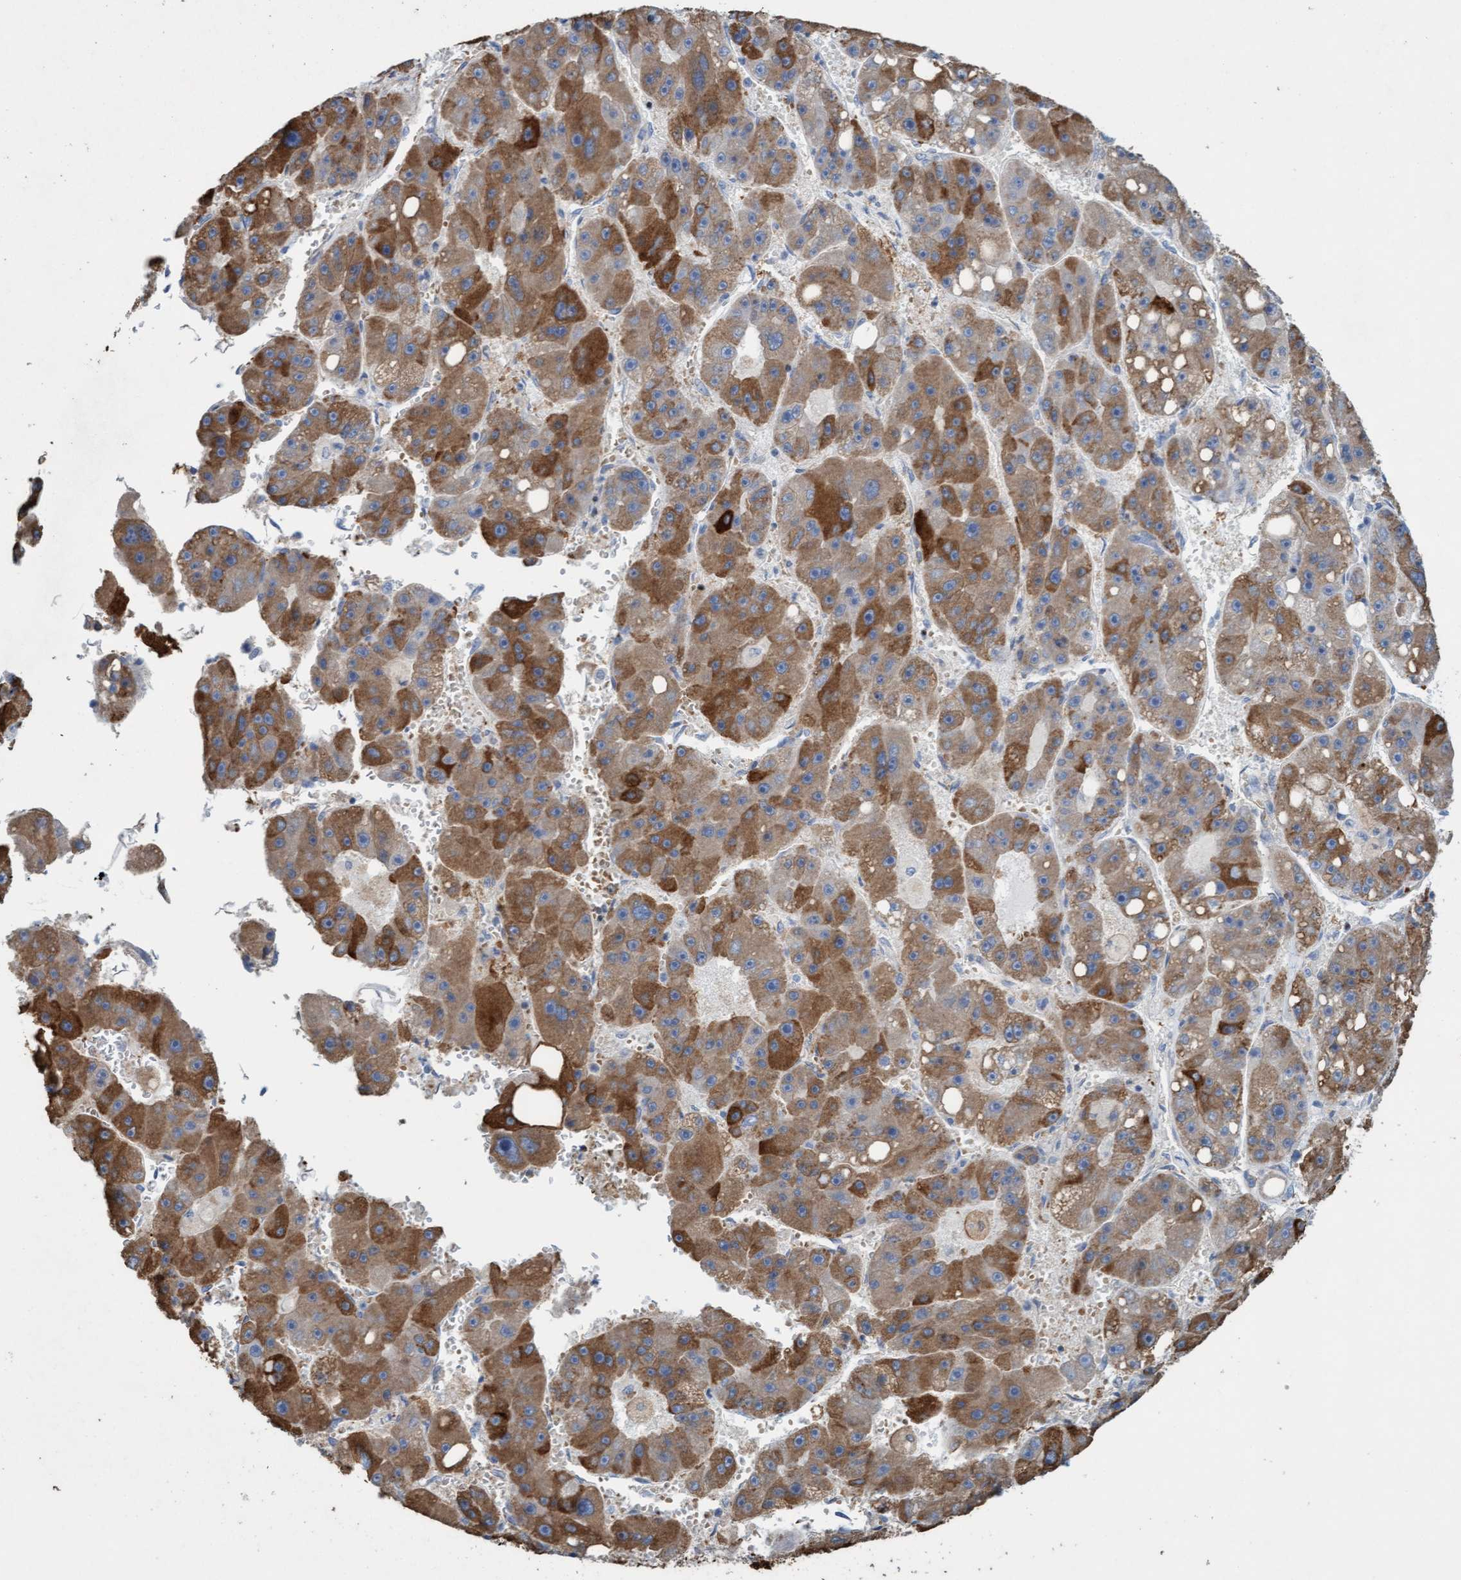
{"staining": {"intensity": "moderate", "quantity": ">75%", "location": "cytoplasmic/membranous"}, "tissue": "liver cancer", "cell_type": "Tumor cells", "image_type": "cancer", "snomed": [{"axis": "morphology", "description": "Carcinoma, Hepatocellular, NOS"}, {"axis": "topography", "description": "Liver"}], "caption": "Immunohistochemical staining of liver cancer (hepatocellular carcinoma) exhibits medium levels of moderate cytoplasmic/membranous staining in about >75% of tumor cells.", "gene": "SIGIRR", "patient": {"sex": "female", "age": 61}}